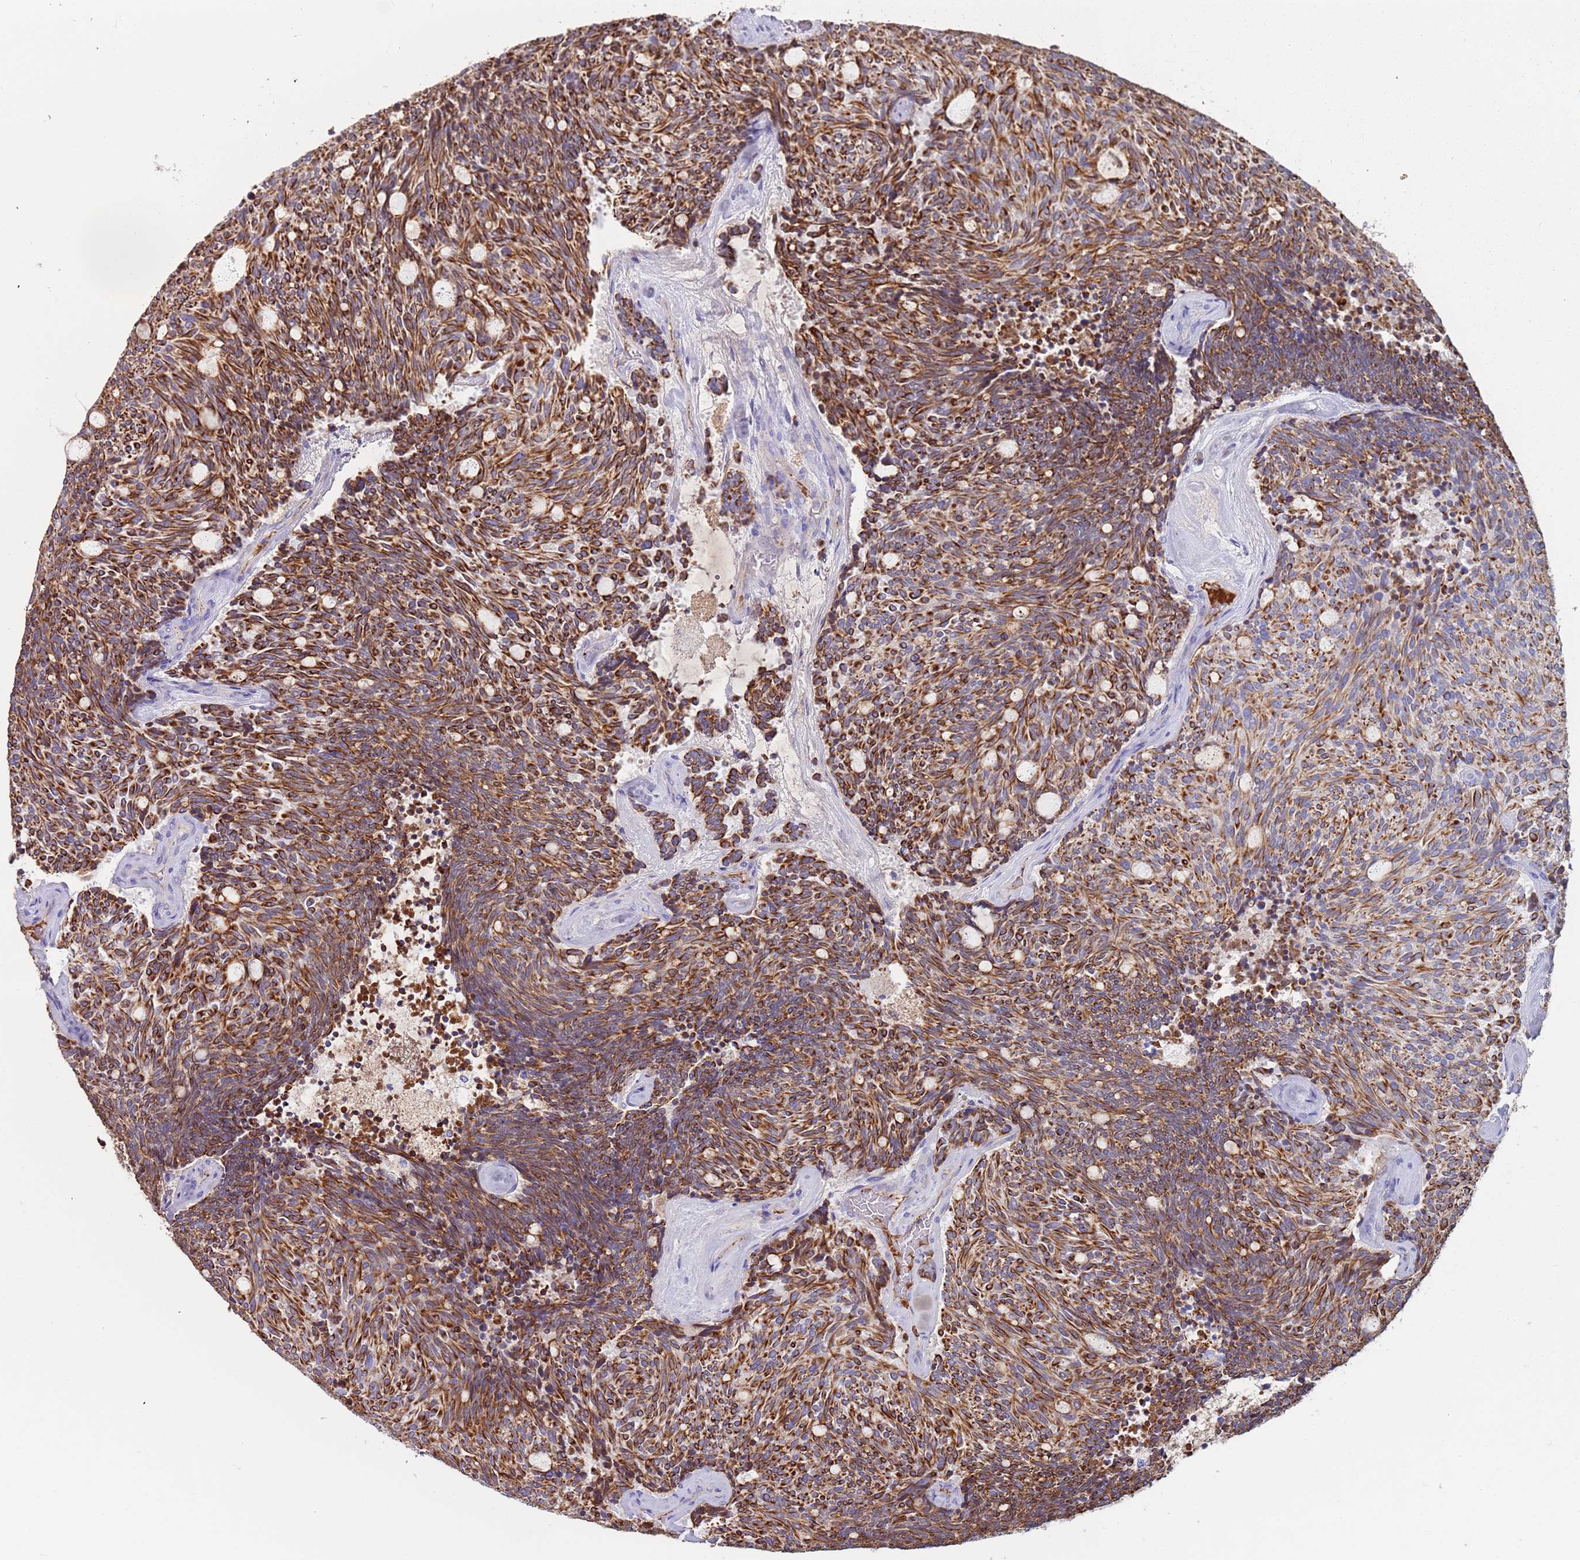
{"staining": {"intensity": "strong", "quantity": ">75%", "location": "cytoplasmic/membranous"}, "tissue": "carcinoid", "cell_type": "Tumor cells", "image_type": "cancer", "snomed": [{"axis": "morphology", "description": "Carcinoid, malignant, NOS"}, {"axis": "topography", "description": "Pancreas"}], "caption": "Human malignant carcinoid stained with a protein marker shows strong staining in tumor cells.", "gene": "CYSLTR2", "patient": {"sex": "female", "age": 54}}